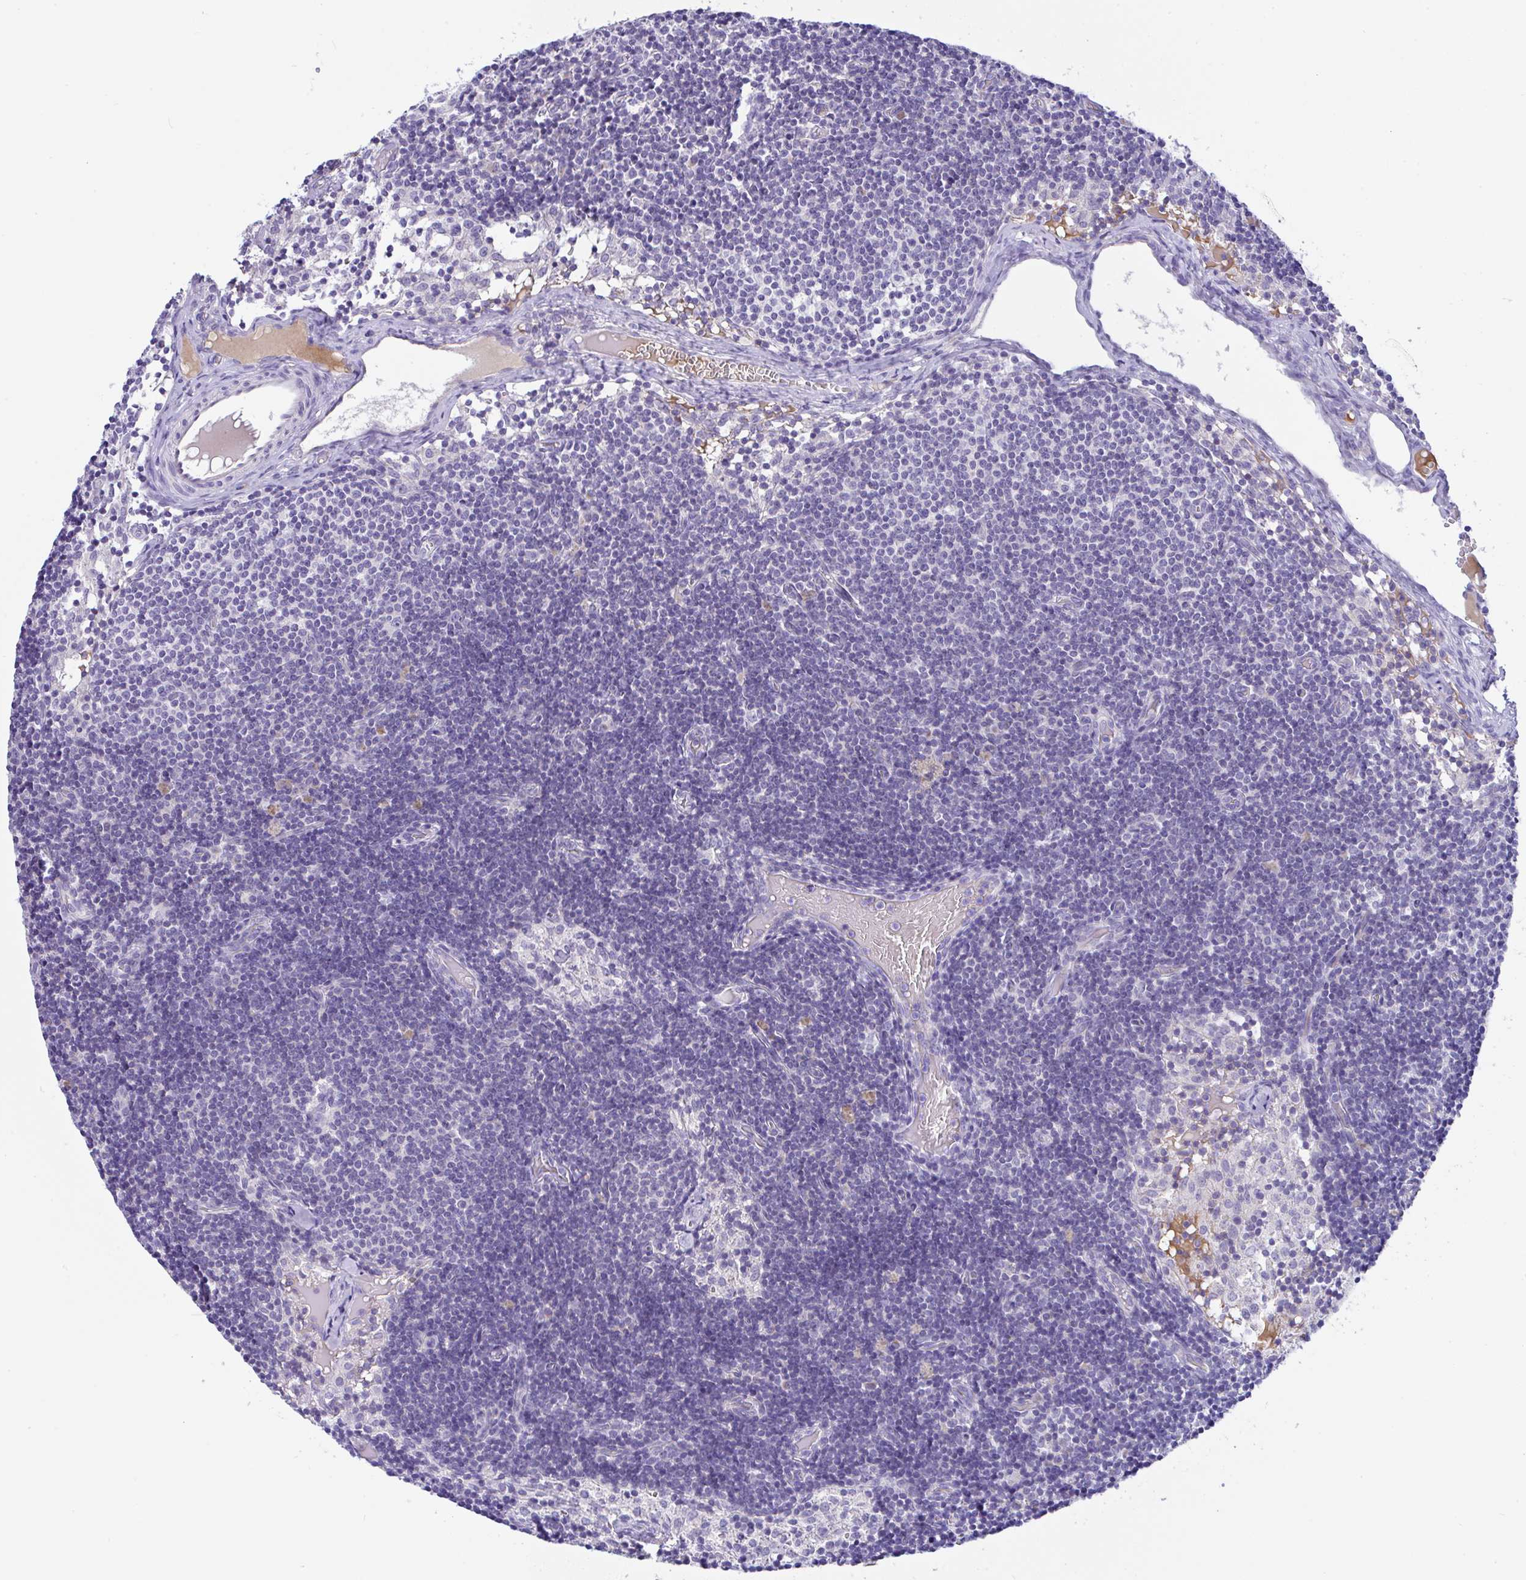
{"staining": {"intensity": "negative", "quantity": "none", "location": "none"}, "tissue": "lymph node", "cell_type": "Germinal center cells", "image_type": "normal", "snomed": [{"axis": "morphology", "description": "Normal tissue, NOS"}, {"axis": "topography", "description": "Lymph node"}], "caption": "Histopathology image shows no significant protein positivity in germinal center cells of unremarkable lymph node.", "gene": "SERPINE3", "patient": {"sex": "female", "age": 31}}